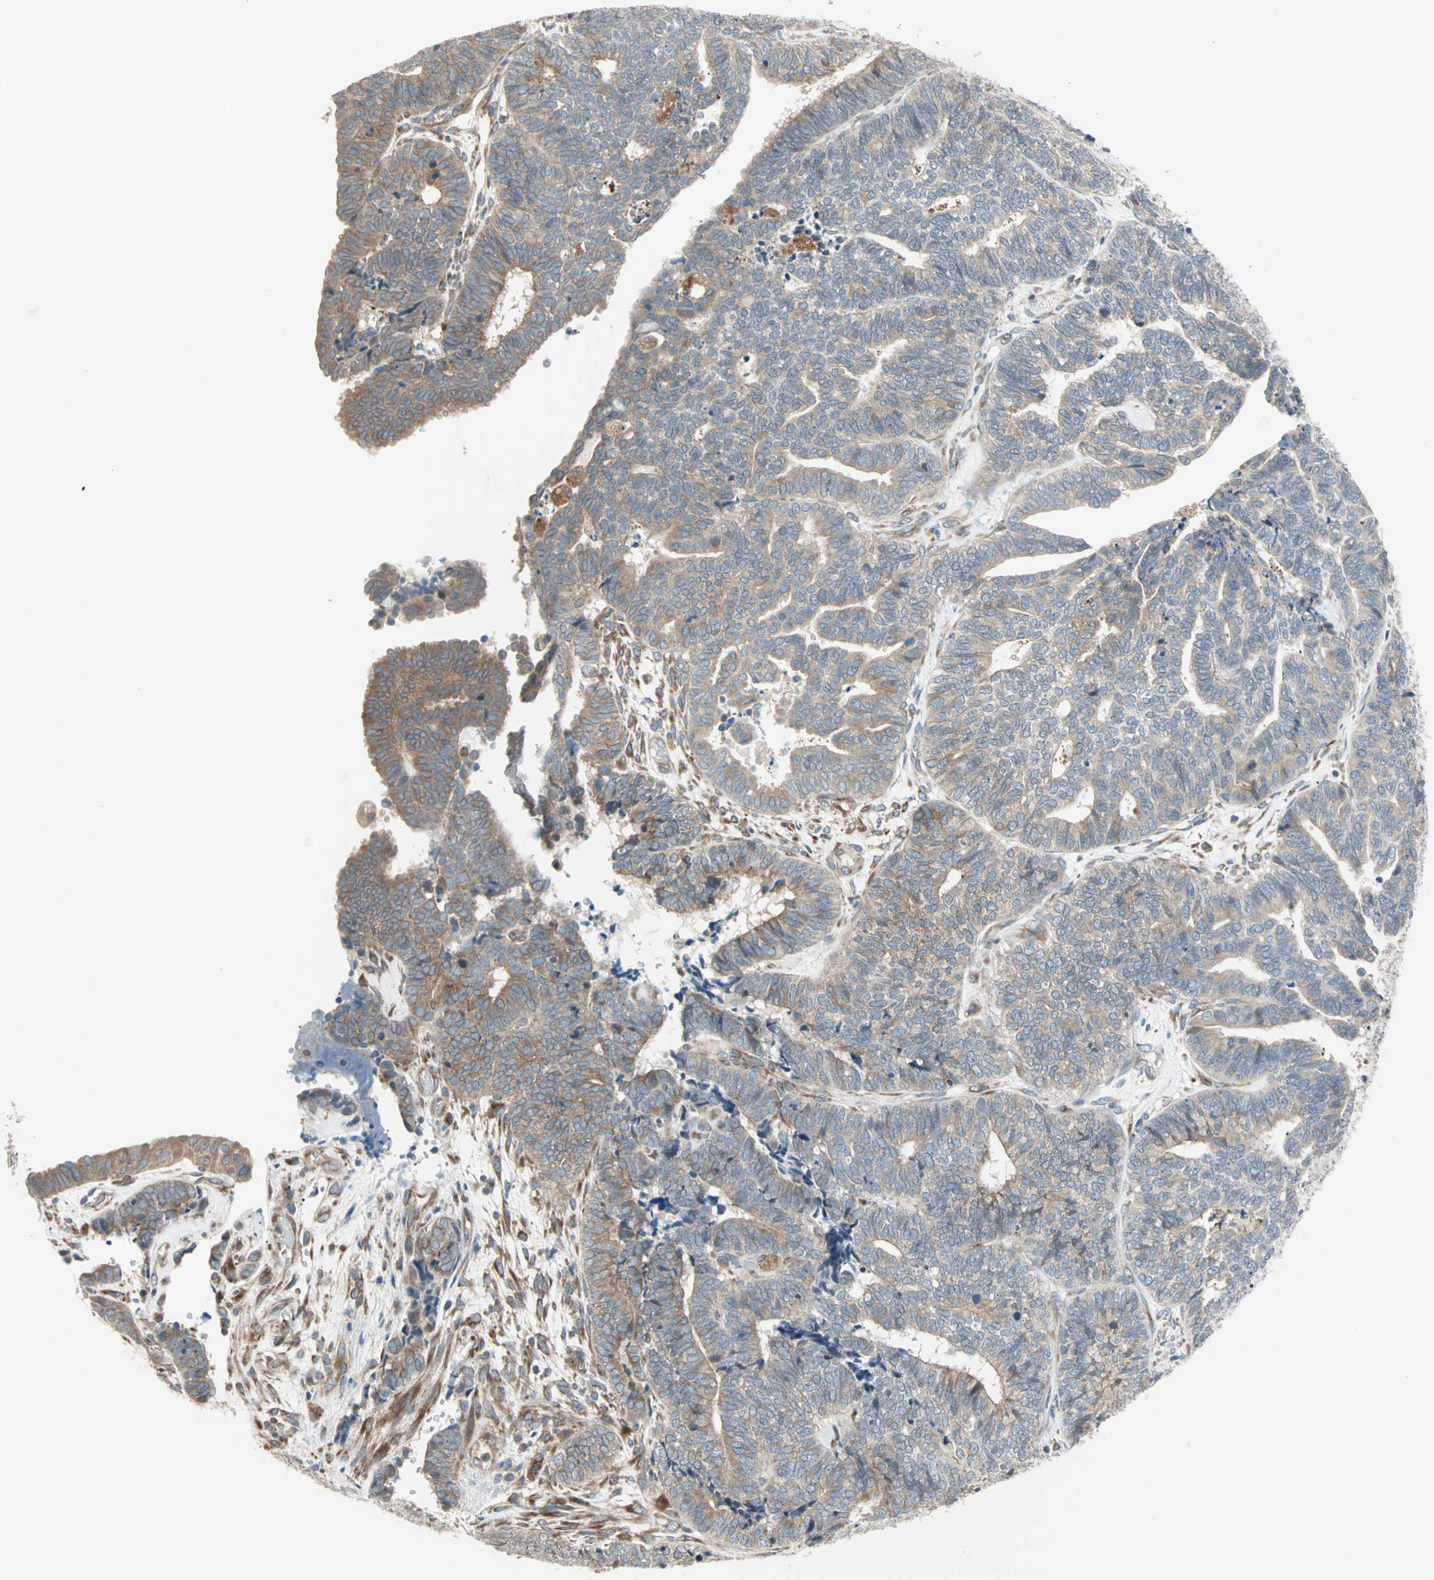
{"staining": {"intensity": "weak", "quantity": "25%-75%", "location": "cytoplasmic/membranous"}, "tissue": "endometrial cancer", "cell_type": "Tumor cells", "image_type": "cancer", "snomed": [{"axis": "morphology", "description": "Adenocarcinoma, NOS"}, {"axis": "topography", "description": "Endometrium"}], "caption": "There is low levels of weak cytoplasmic/membranous expression in tumor cells of endometrial adenocarcinoma, as demonstrated by immunohistochemical staining (brown color).", "gene": "SAR1A", "patient": {"sex": "female", "age": 70}}